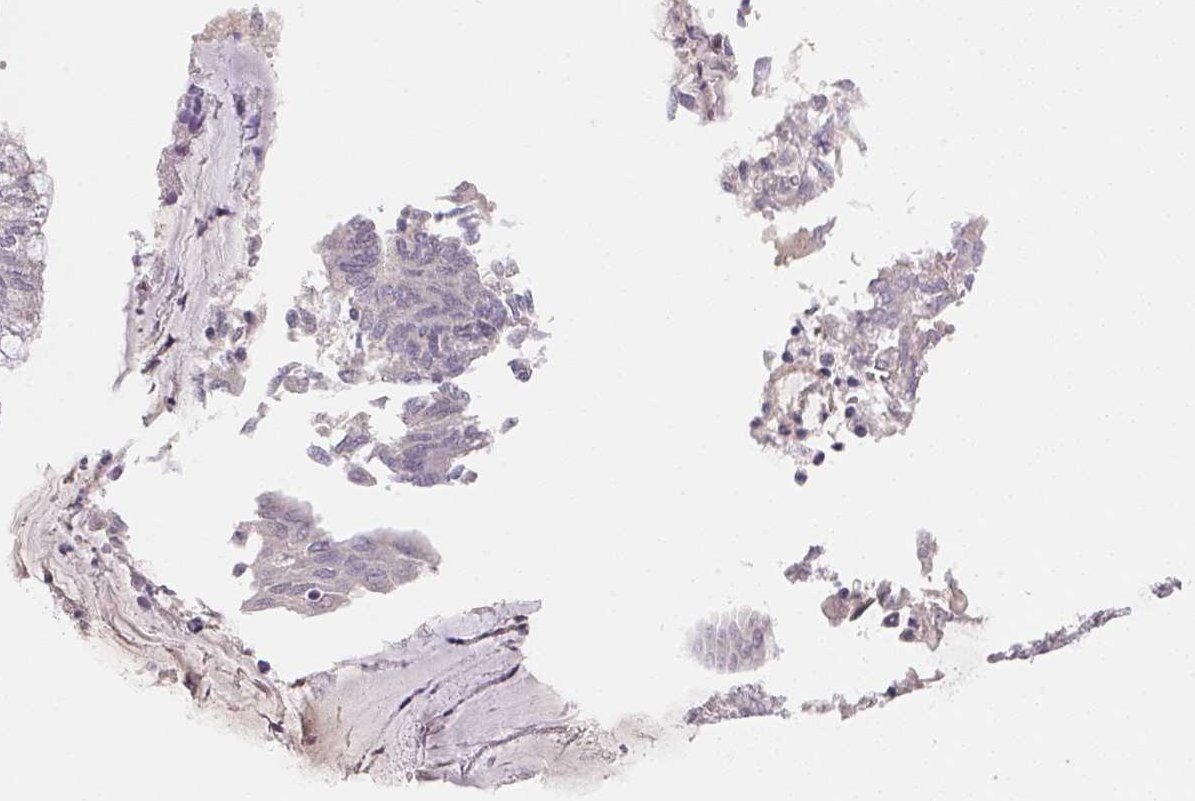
{"staining": {"intensity": "negative", "quantity": "none", "location": "none"}, "tissue": "endometrial cancer", "cell_type": "Tumor cells", "image_type": "cancer", "snomed": [{"axis": "morphology", "description": "Carcinoma, NOS"}, {"axis": "topography", "description": "Endometrium"}], "caption": "High magnification brightfield microscopy of endometrial cancer (carcinoma) stained with DAB (3,3'-diaminobenzidine) (brown) and counterstained with hematoxylin (blue): tumor cells show no significant expression.", "gene": "KIFC1", "patient": {"sex": "female", "age": 62}}